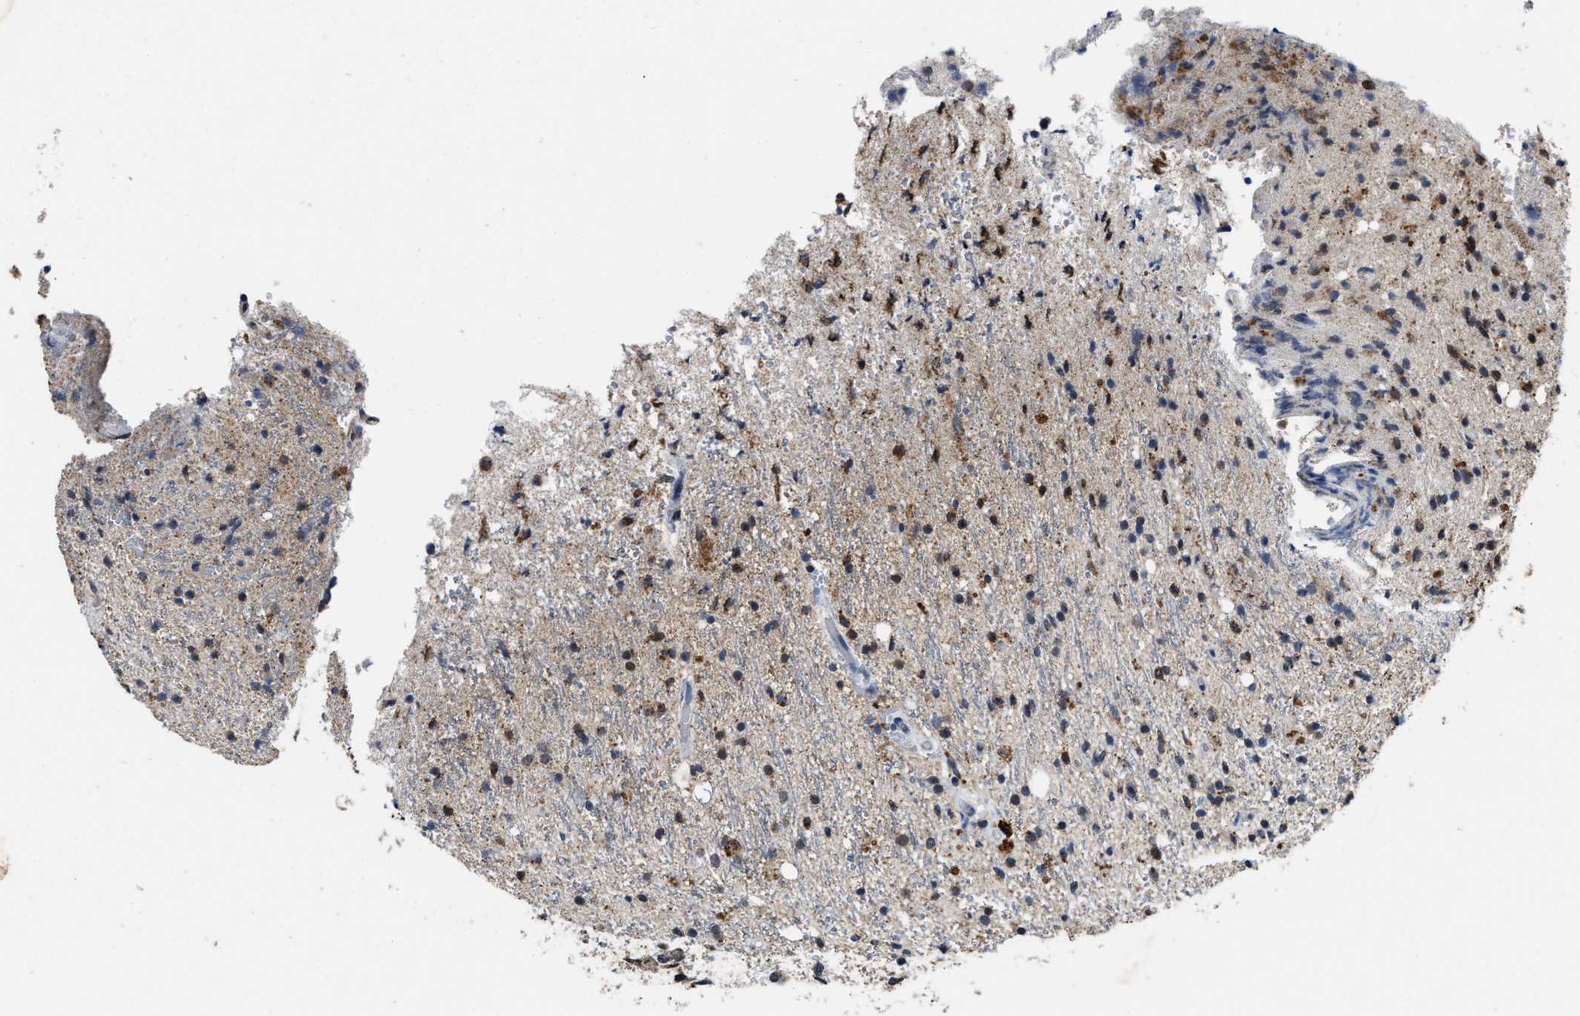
{"staining": {"intensity": "negative", "quantity": "none", "location": "none"}, "tissue": "glioma", "cell_type": "Tumor cells", "image_type": "cancer", "snomed": [{"axis": "morphology", "description": "Glioma, malignant, High grade"}, {"axis": "topography", "description": "Brain"}], "caption": "Human glioma stained for a protein using immunohistochemistry (IHC) displays no positivity in tumor cells.", "gene": "ACOX1", "patient": {"sex": "male", "age": 47}}